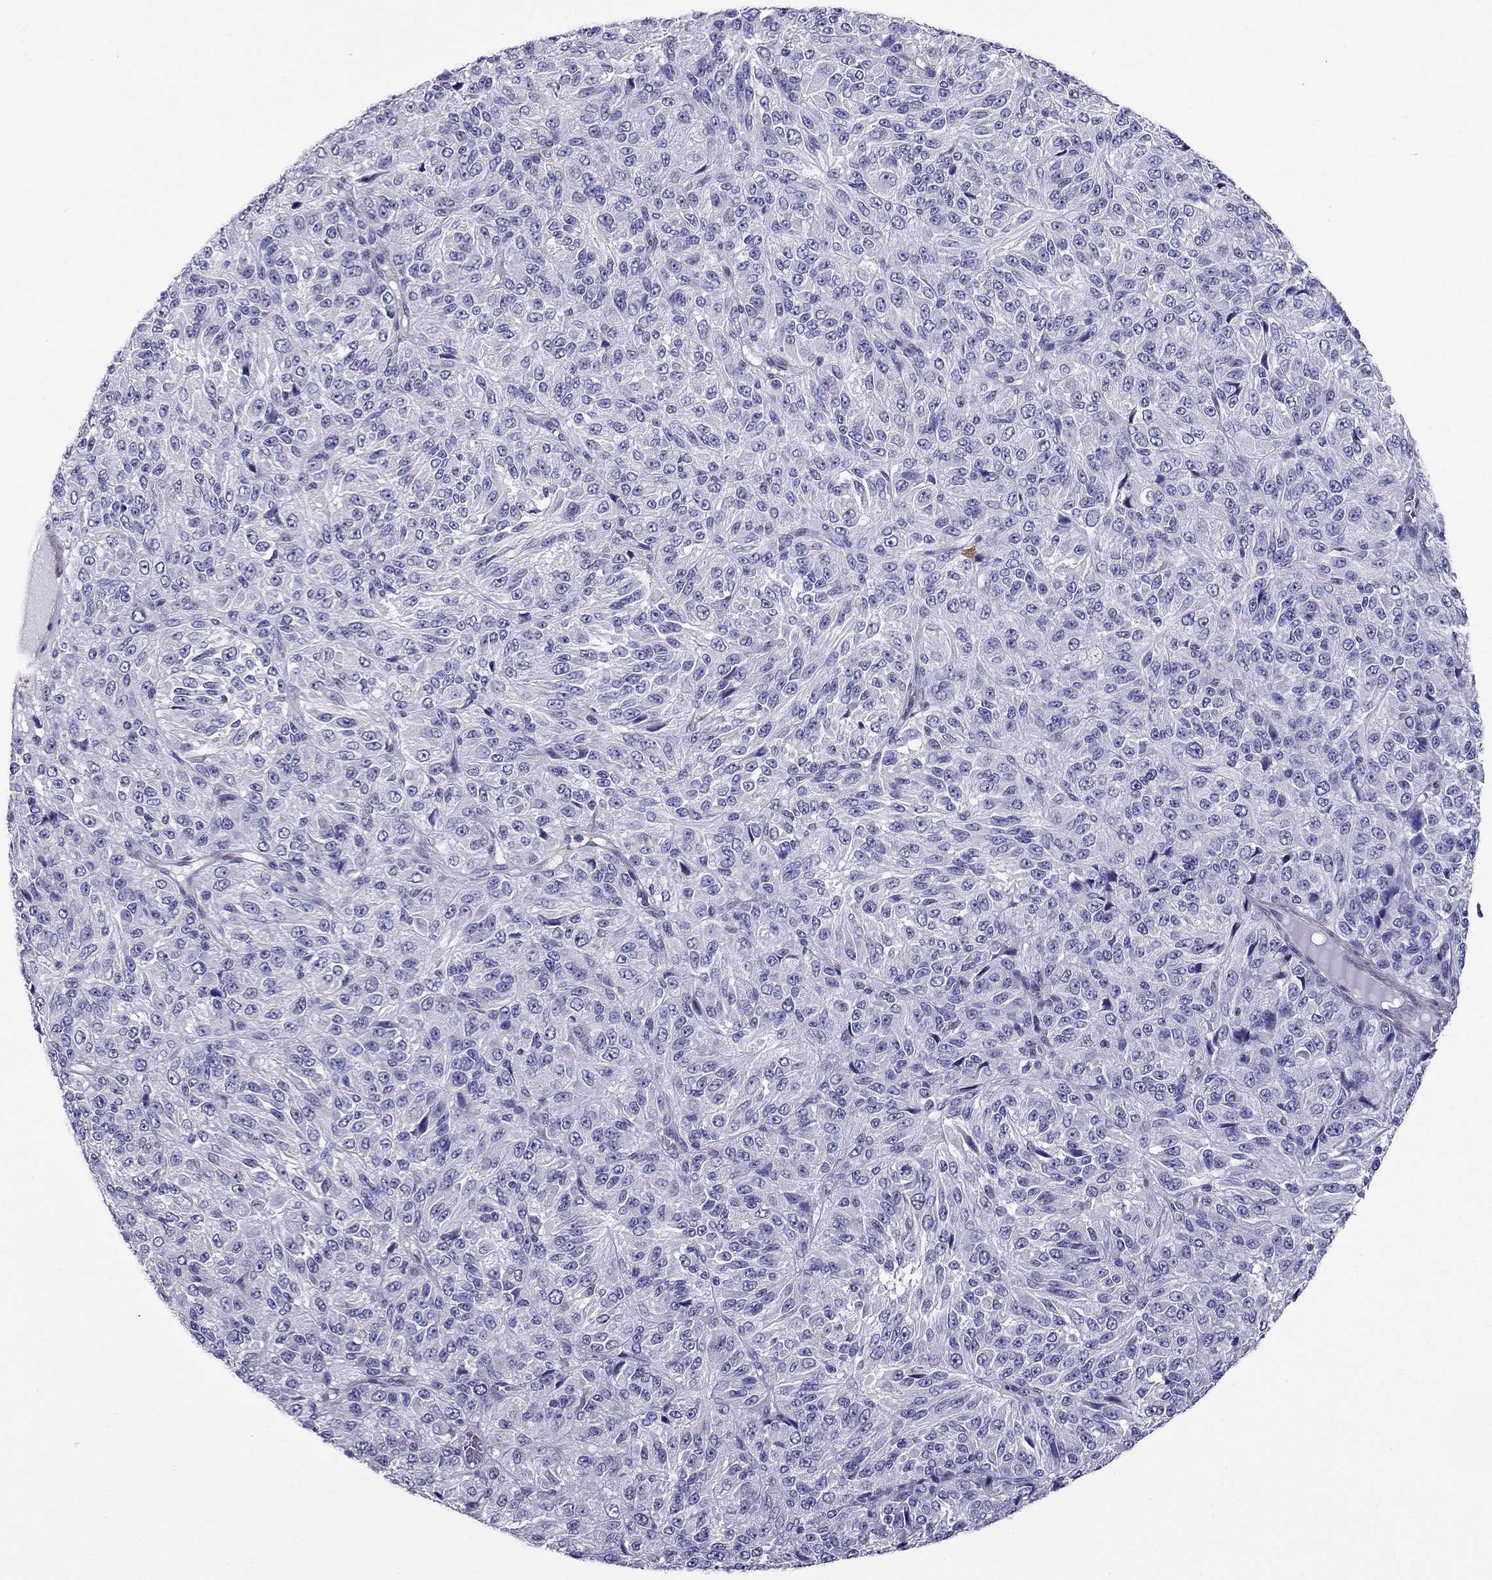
{"staining": {"intensity": "negative", "quantity": "none", "location": "none"}, "tissue": "melanoma", "cell_type": "Tumor cells", "image_type": "cancer", "snomed": [{"axis": "morphology", "description": "Malignant melanoma, Metastatic site"}, {"axis": "topography", "description": "Brain"}], "caption": "Histopathology image shows no protein expression in tumor cells of melanoma tissue.", "gene": "GPR50", "patient": {"sex": "female", "age": 56}}